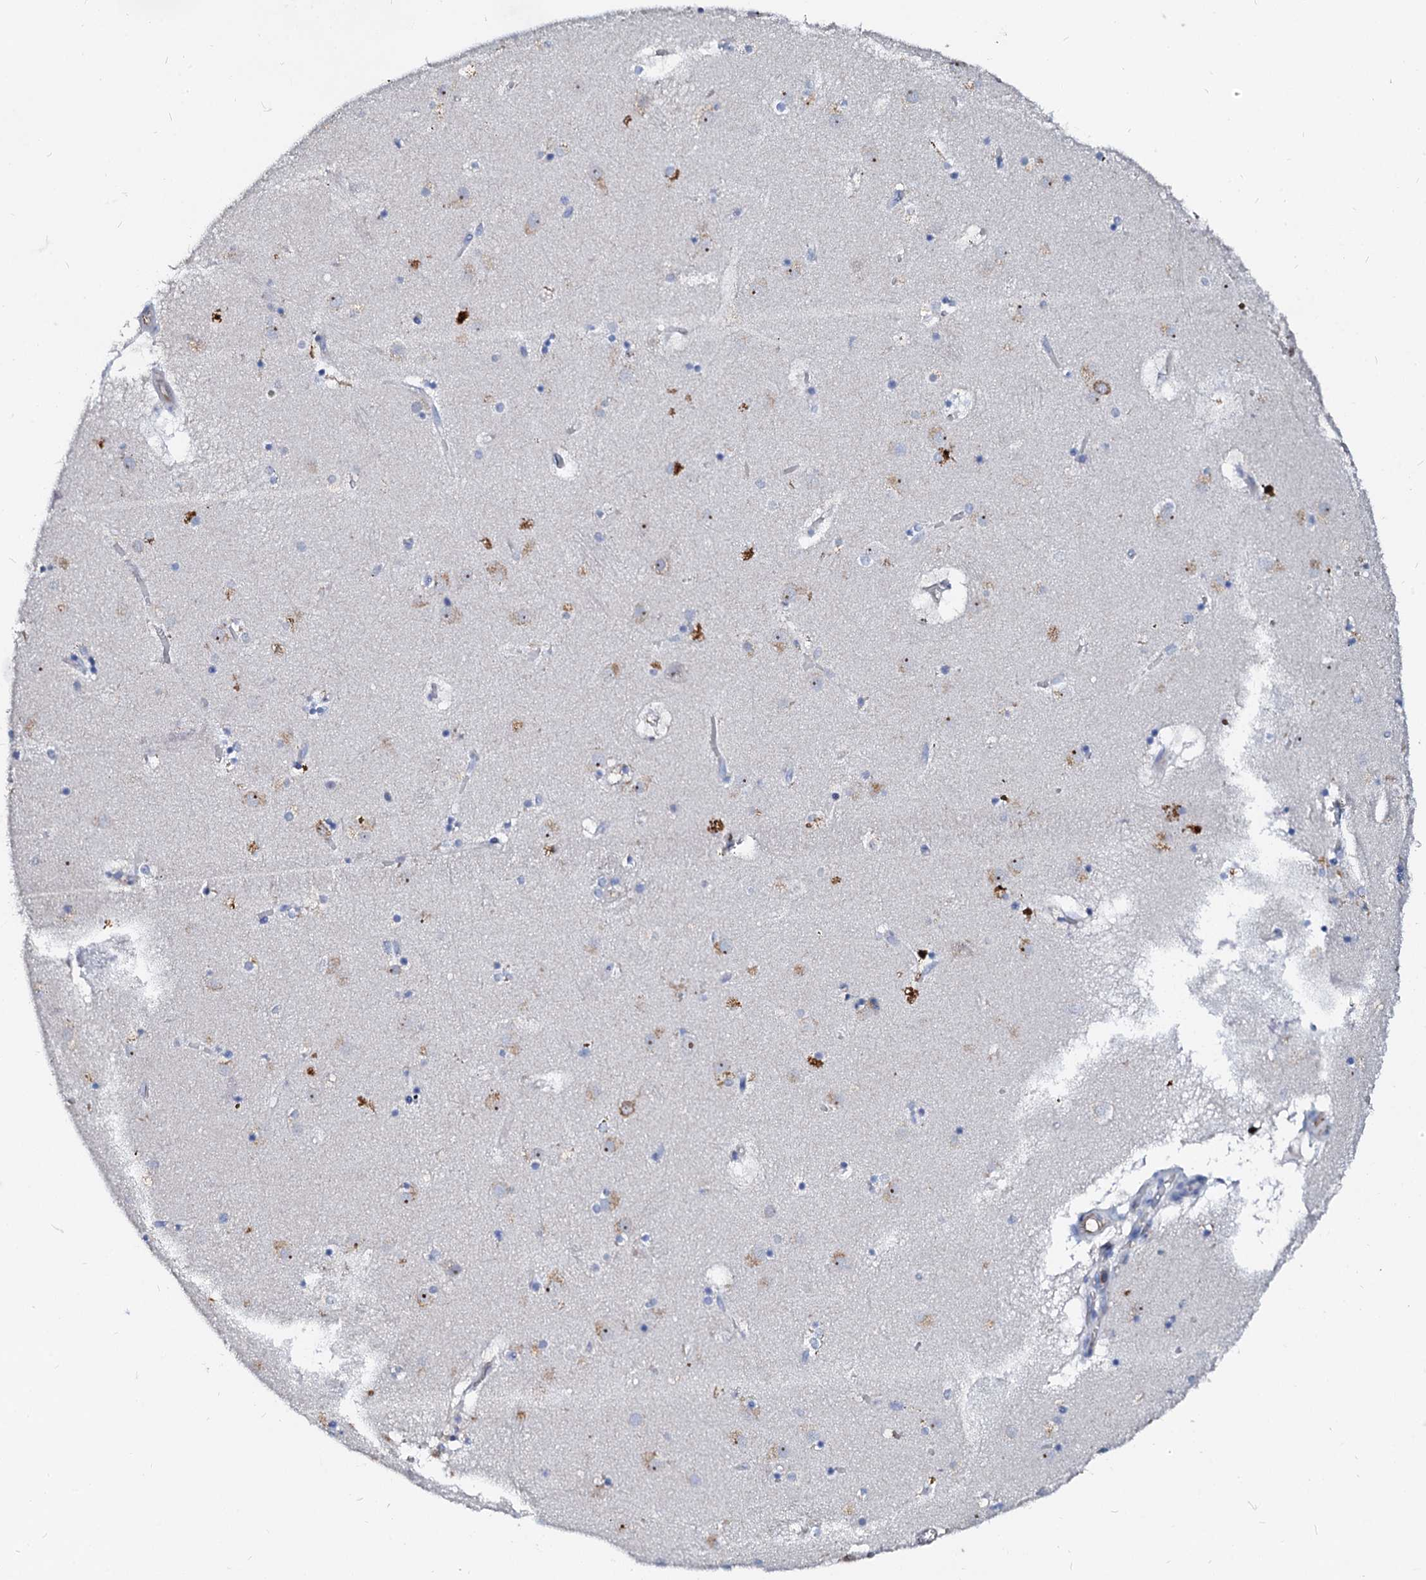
{"staining": {"intensity": "negative", "quantity": "none", "location": "none"}, "tissue": "caudate", "cell_type": "Glial cells", "image_type": "normal", "snomed": [{"axis": "morphology", "description": "Normal tissue, NOS"}, {"axis": "topography", "description": "Lateral ventricle wall"}], "caption": "DAB (3,3'-diaminobenzidine) immunohistochemical staining of benign human caudate demonstrates no significant positivity in glial cells.", "gene": "RAB27A", "patient": {"sex": "male", "age": 70}}